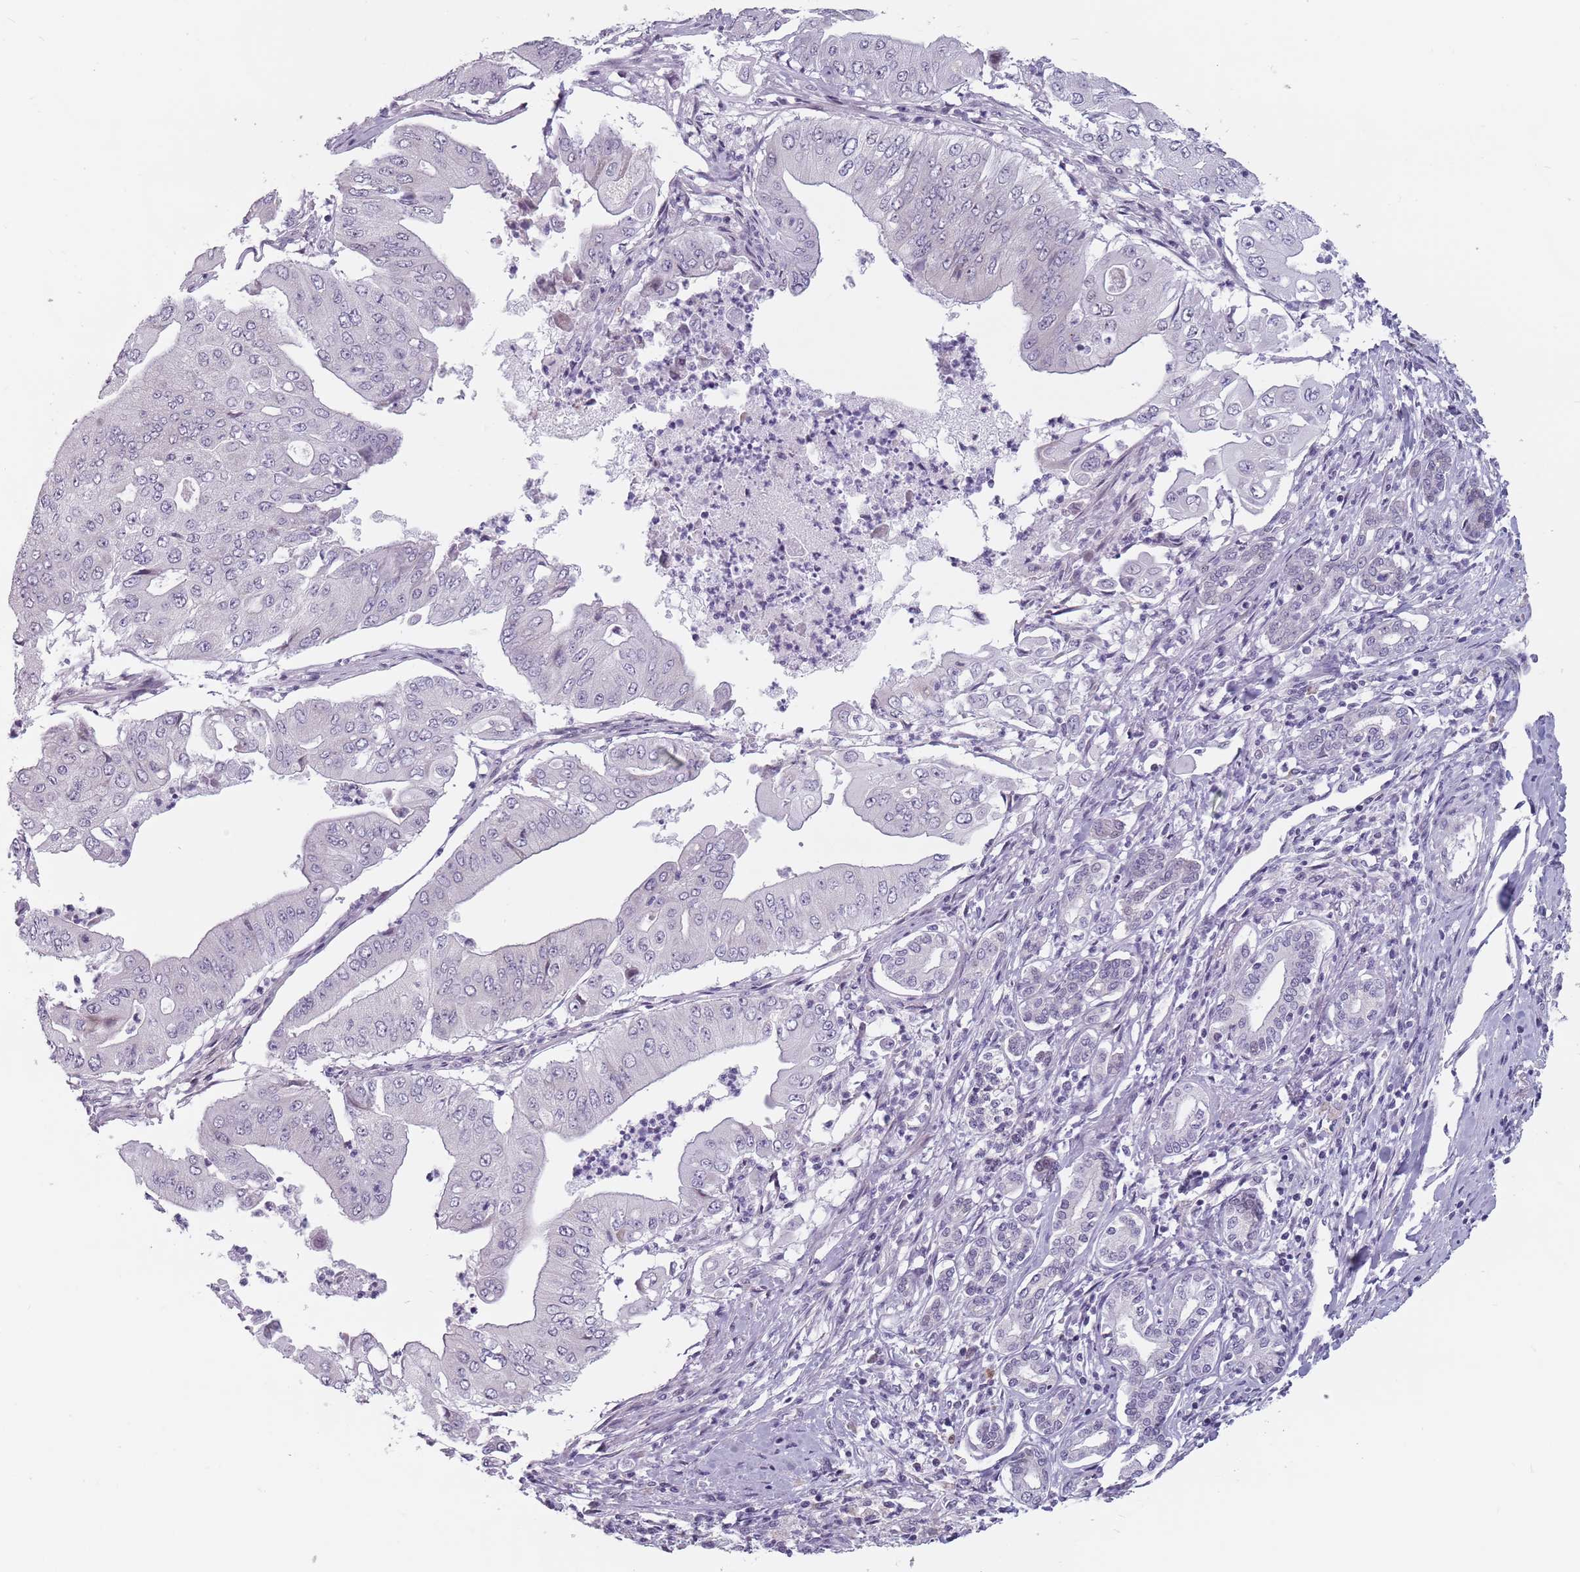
{"staining": {"intensity": "negative", "quantity": "none", "location": "none"}, "tissue": "pancreatic cancer", "cell_type": "Tumor cells", "image_type": "cancer", "snomed": [{"axis": "morphology", "description": "Adenocarcinoma, NOS"}, {"axis": "topography", "description": "Pancreas"}], "caption": "A micrograph of pancreatic adenocarcinoma stained for a protein shows no brown staining in tumor cells.", "gene": "PTCHD1", "patient": {"sex": "female", "age": 77}}